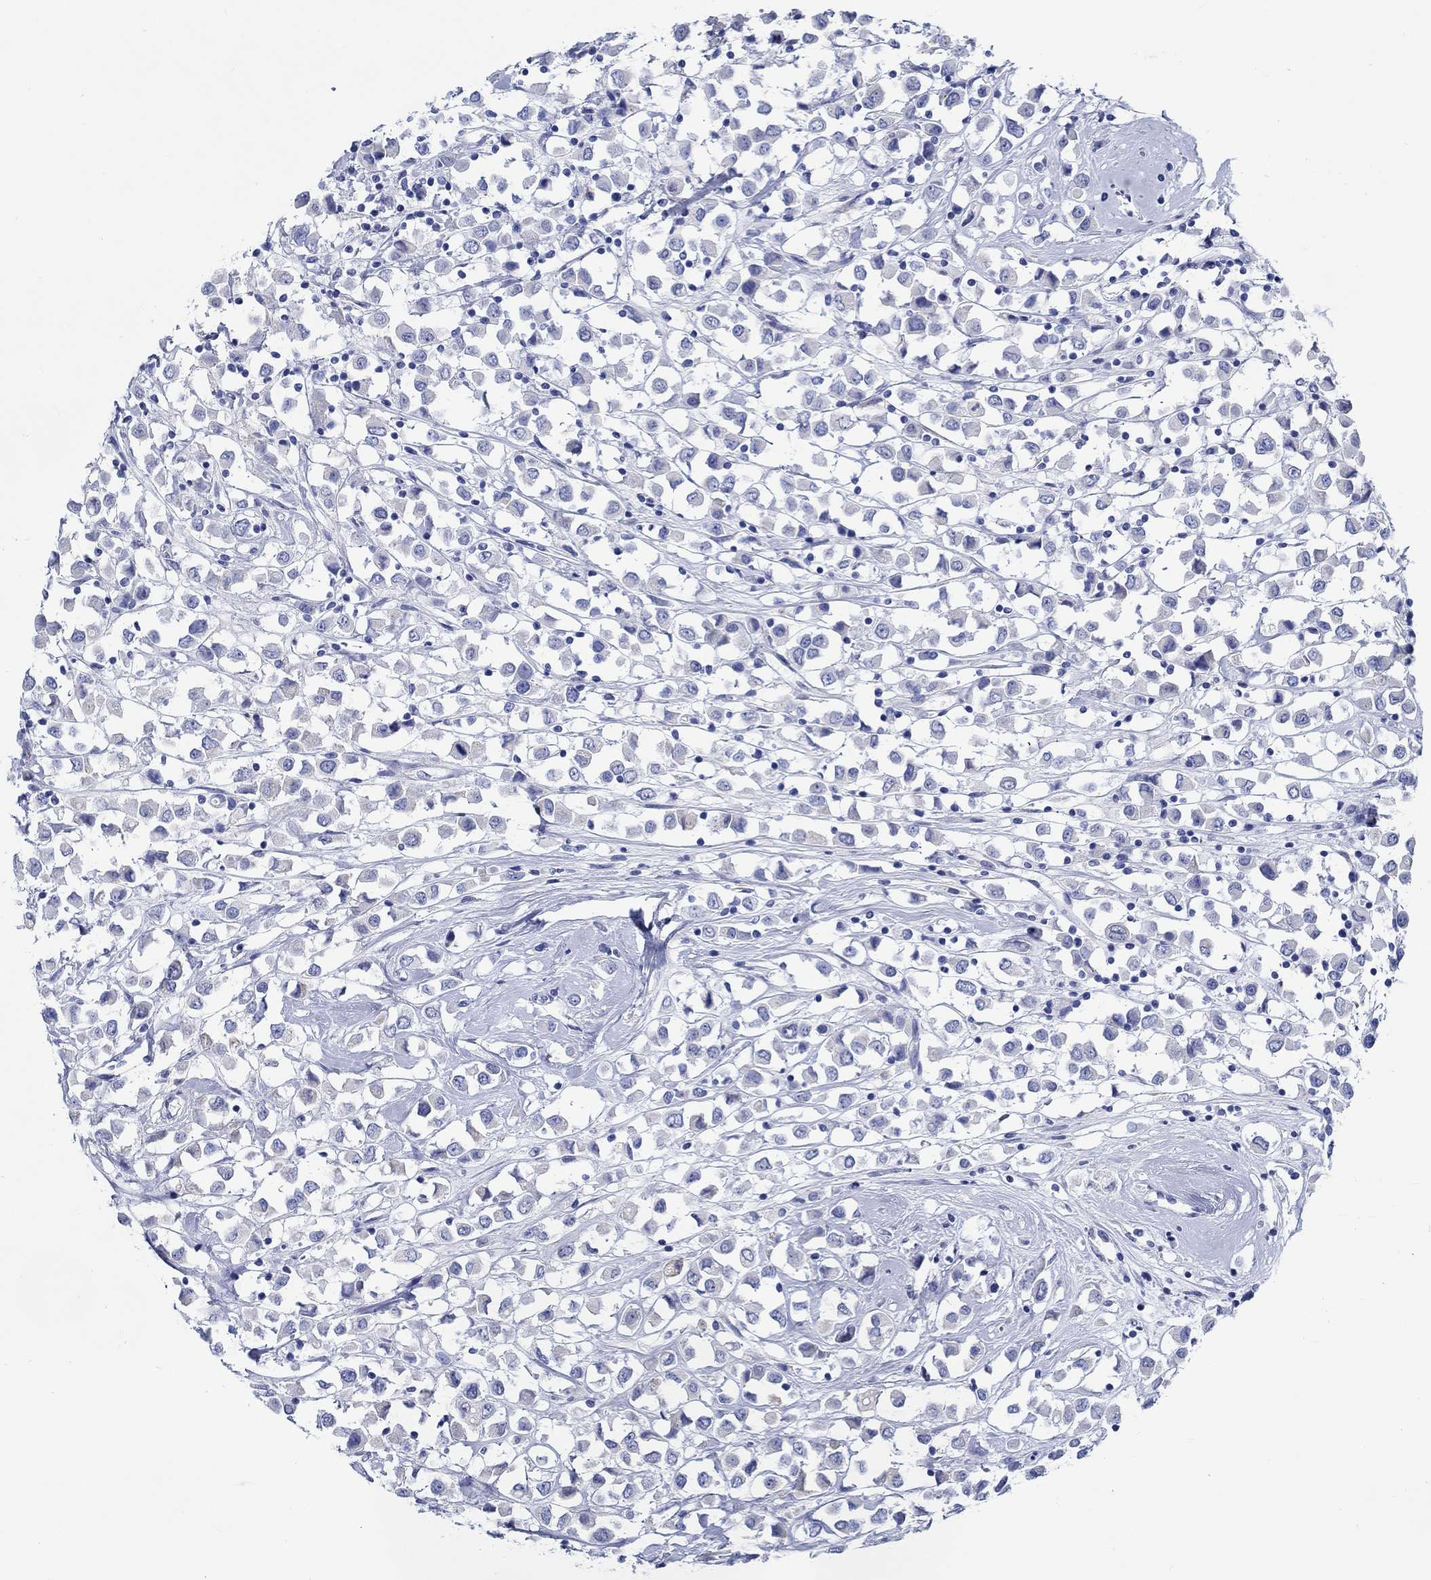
{"staining": {"intensity": "negative", "quantity": "none", "location": "none"}, "tissue": "breast cancer", "cell_type": "Tumor cells", "image_type": "cancer", "snomed": [{"axis": "morphology", "description": "Duct carcinoma"}, {"axis": "topography", "description": "Breast"}], "caption": "A high-resolution image shows IHC staining of intraductal carcinoma (breast), which displays no significant staining in tumor cells. Brightfield microscopy of IHC stained with DAB (brown) and hematoxylin (blue), captured at high magnification.", "gene": "RD3L", "patient": {"sex": "female", "age": 61}}